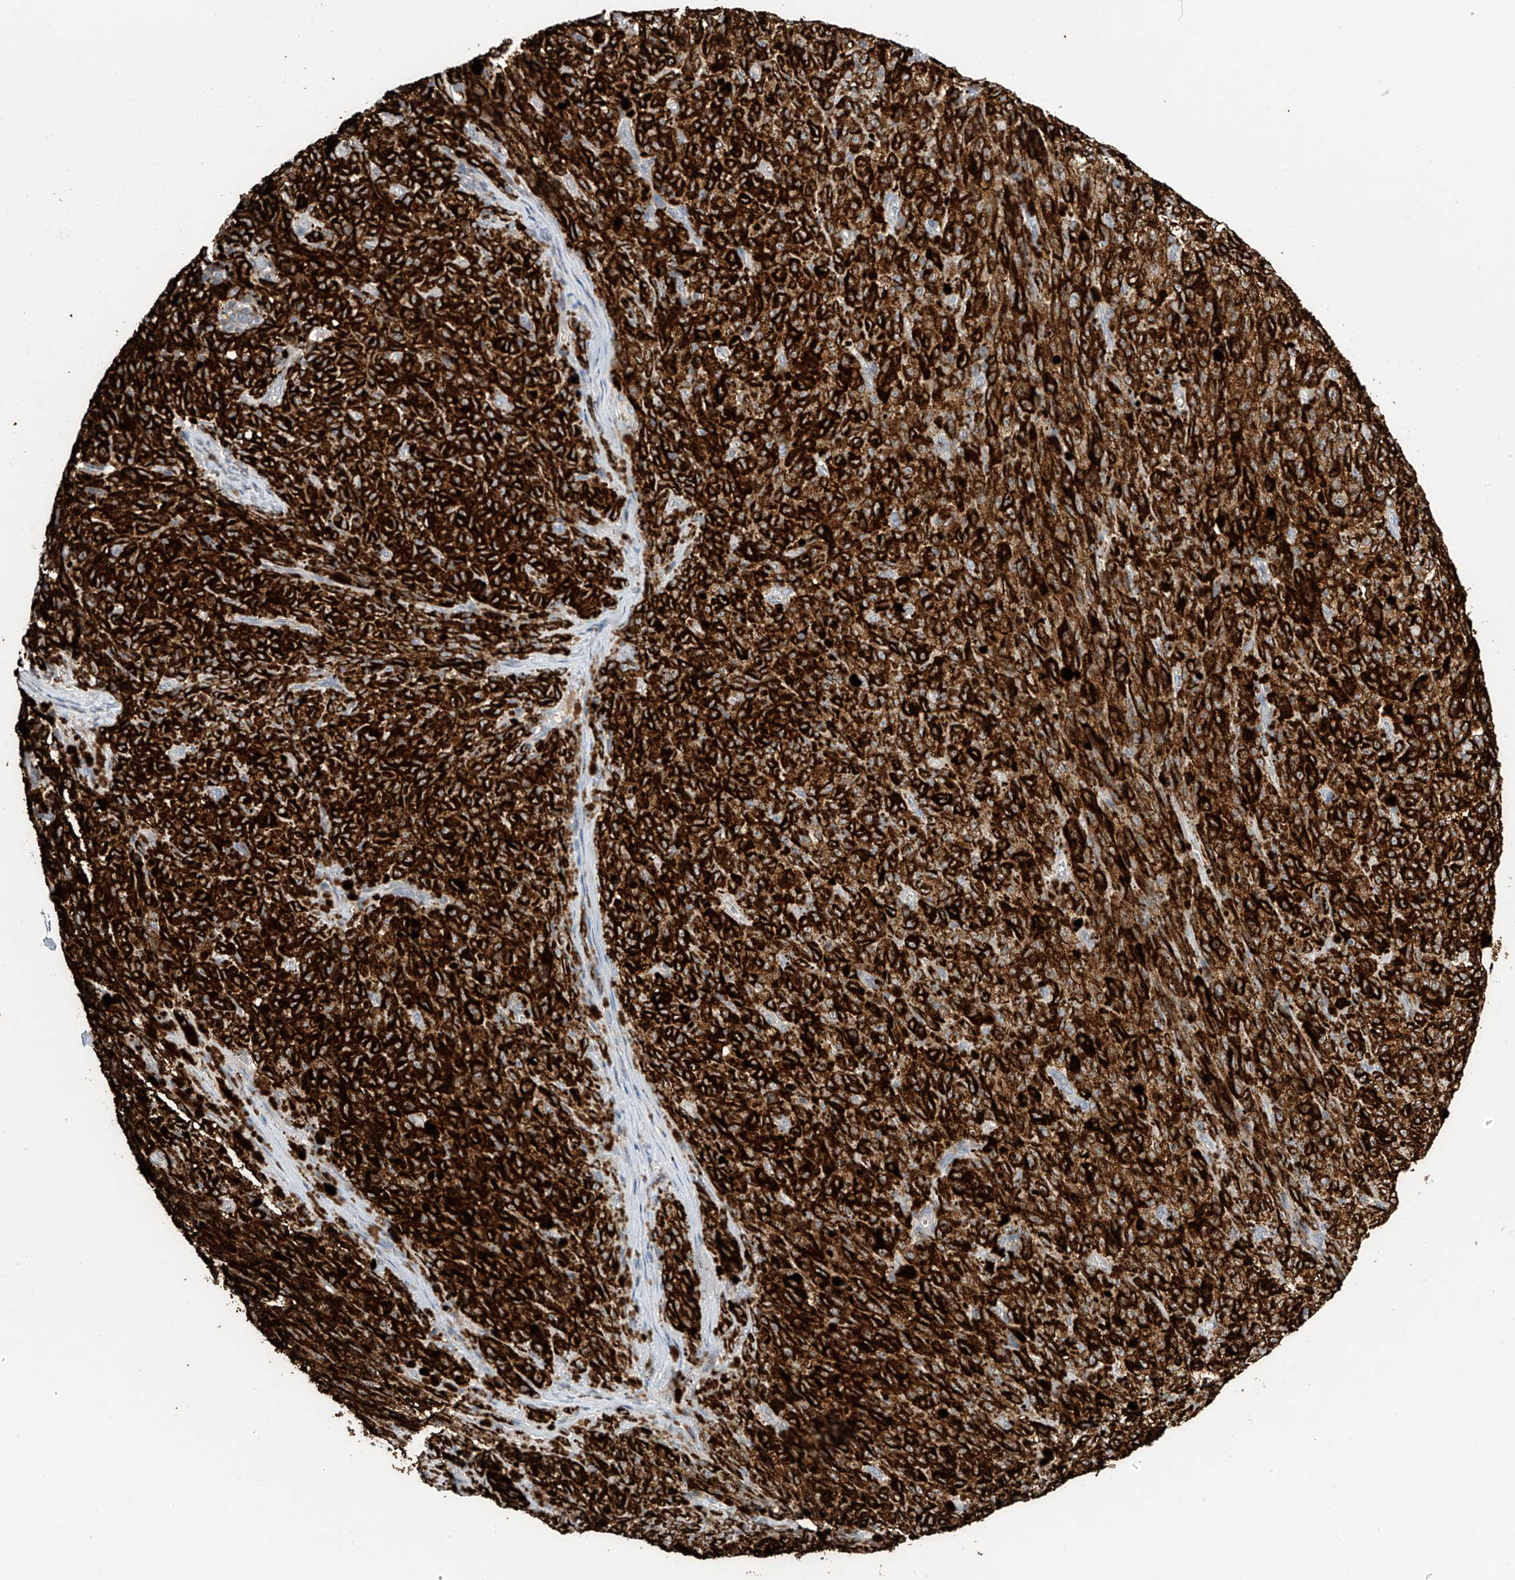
{"staining": {"intensity": "strong", "quantity": ">75%", "location": "cytoplasmic/membranous"}, "tissue": "melanoma", "cell_type": "Tumor cells", "image_type": "cancer", "snomed": [{"axis": "morphology", "description": "Malignant melanoma, NOS"}, {"axis": "topography", "description": "Skin"}], "caption": "Malignant melanoma was stained to show a protein in brown. There is high levels of strong cytoplasmic/membranous positivity in about >75% of tumor cells. Immunohistochemistry stains the protein of interest in brown and the nuclei are stained blue.", "gene": "IBA57", "patient": {"sex": "female", "age": 82}}